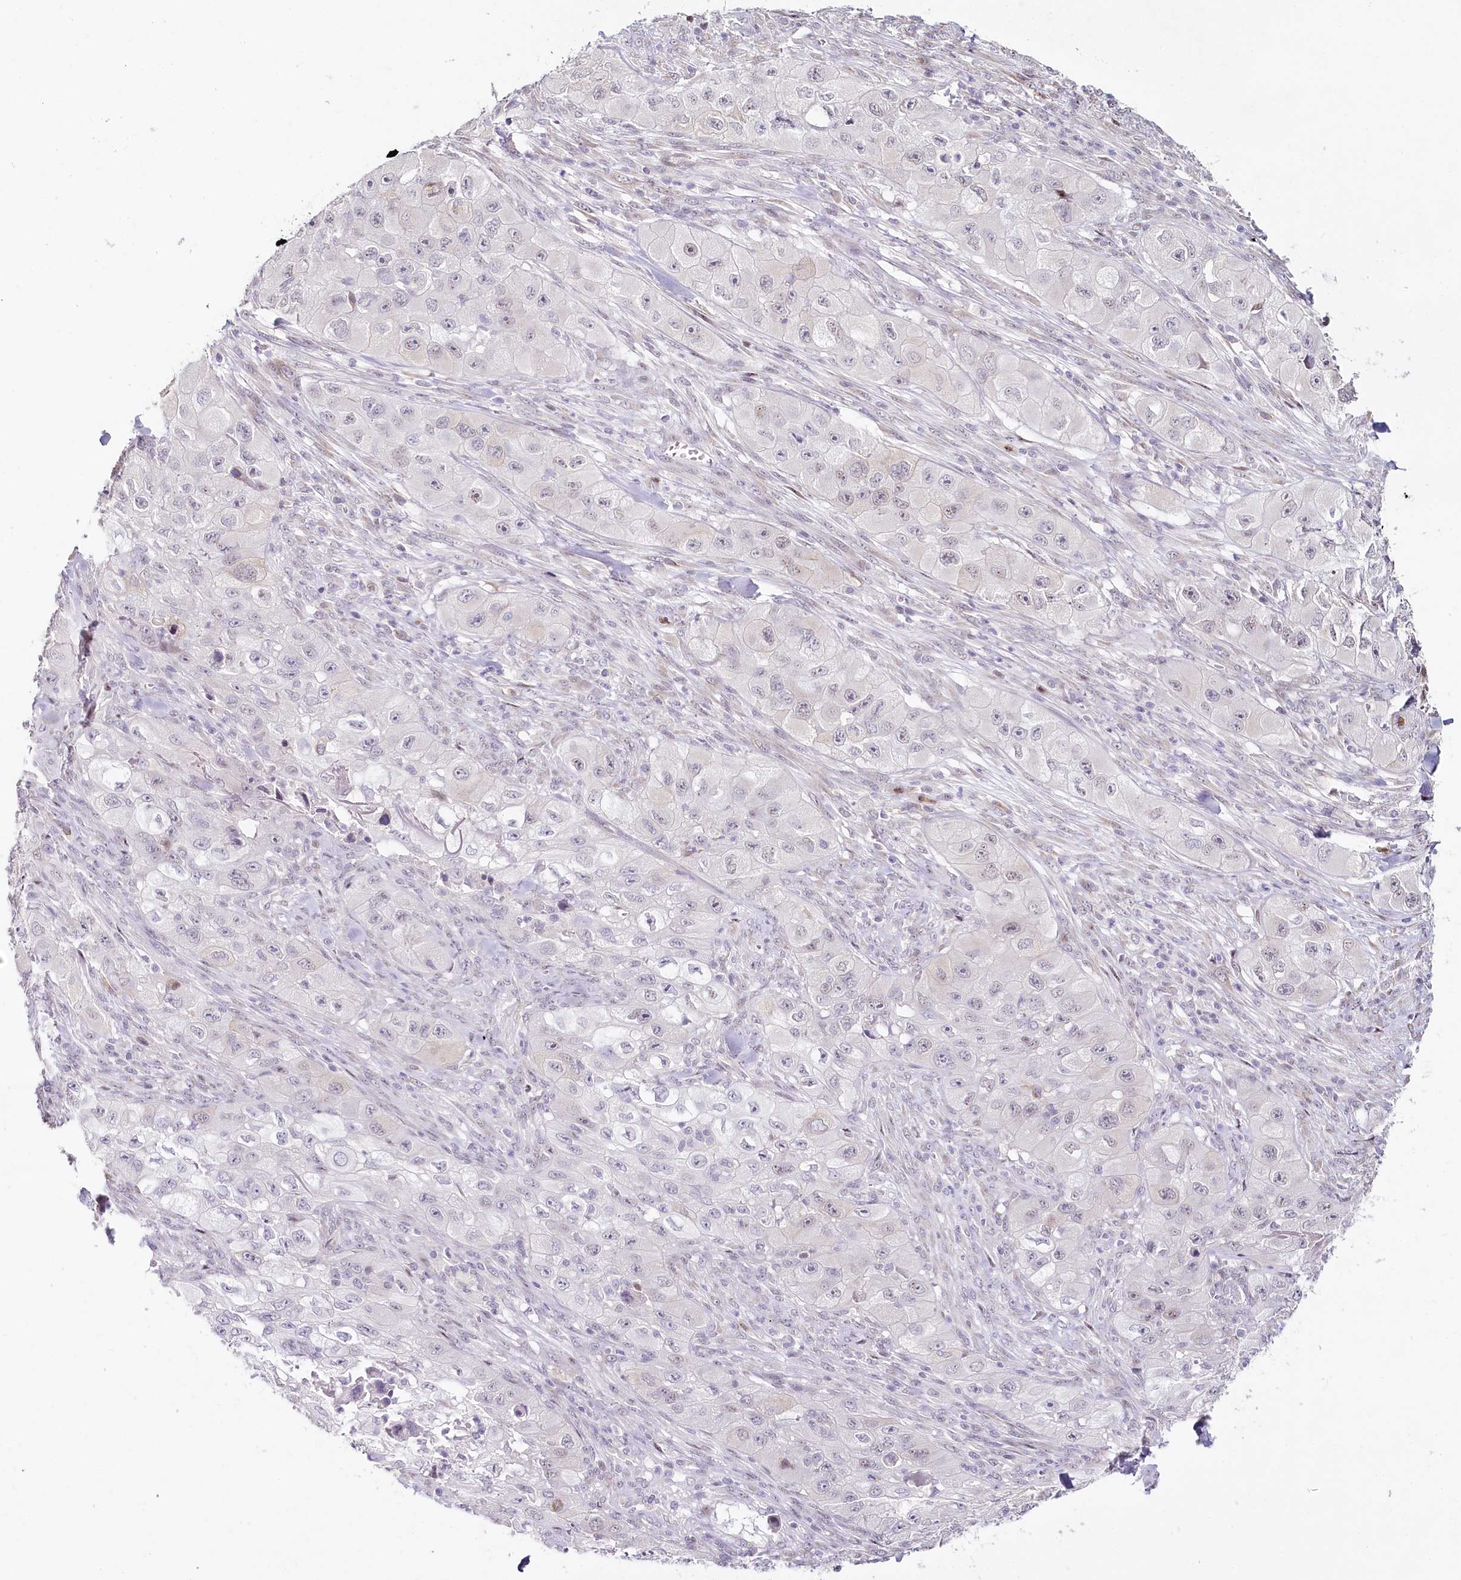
{"staining": {"intensity": "negative", "quantity": "none", "location": "none"}, "tissue": "skin cancer", "cell_type": "Tumor cells", "image_type": "cancer", "snomed": [{"axis": "morphology", "description": "Squamous cell carcinoma, NOS"}, {"axis": "topography", "description": "Skin"}, {"axis": "topography", "description": "Subcutis"}], "caption": "Skin squamous cell carcinoma was stained to show a protein in brown. There is no significant expression in tumor cells. (Immunohistochemistry, brightfield microscopy, high magnification).", "gene": "HPD", "patient": {"sex": "male", "age": 73}}